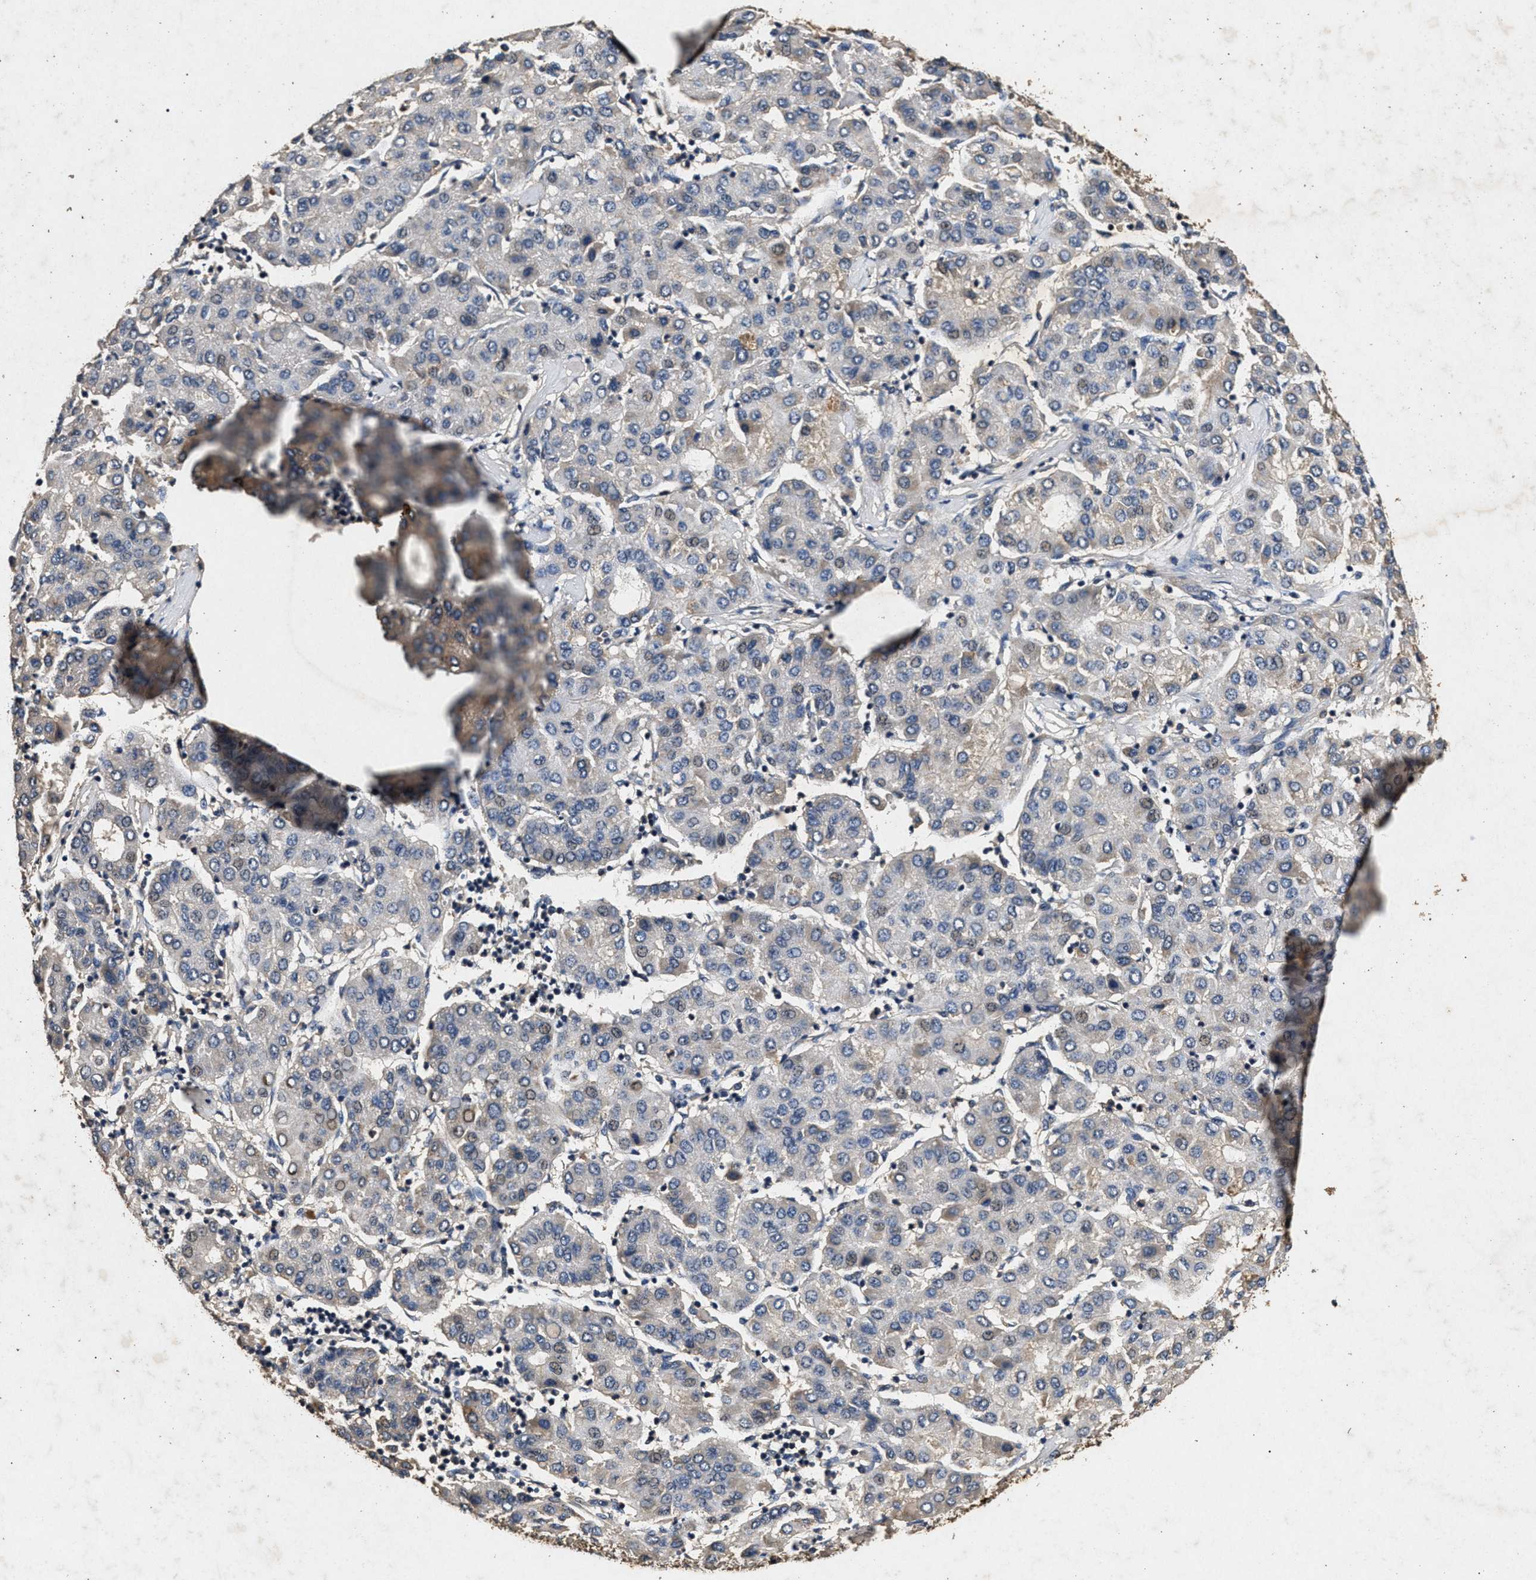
{"staining": {"intensity": "weak", "quantity": "<25%", "location": "cytoplasmic/membranous"}, "tissue": "liver cancer", "cell_type": "Tumor cells", "image_type": "cancer", "snomed": [{"axis": "morphology", "description": "Carcinoma, Hepatocellular, NOS"}, {"axis": "topography", "description": "Liver"}], "caption": "Immunohistochemical staining of liver cancer (hepatocellular carcinoma) exhibits no significant positivity in tumor cells. The staining was performed using DAB to visualize the protein expression in brown, while the nuclei were stained in blue with hematoxylin (Magnification: 20x).", "gene": "PPP1CC", "patient": {"sex": "male", "age": 65}}